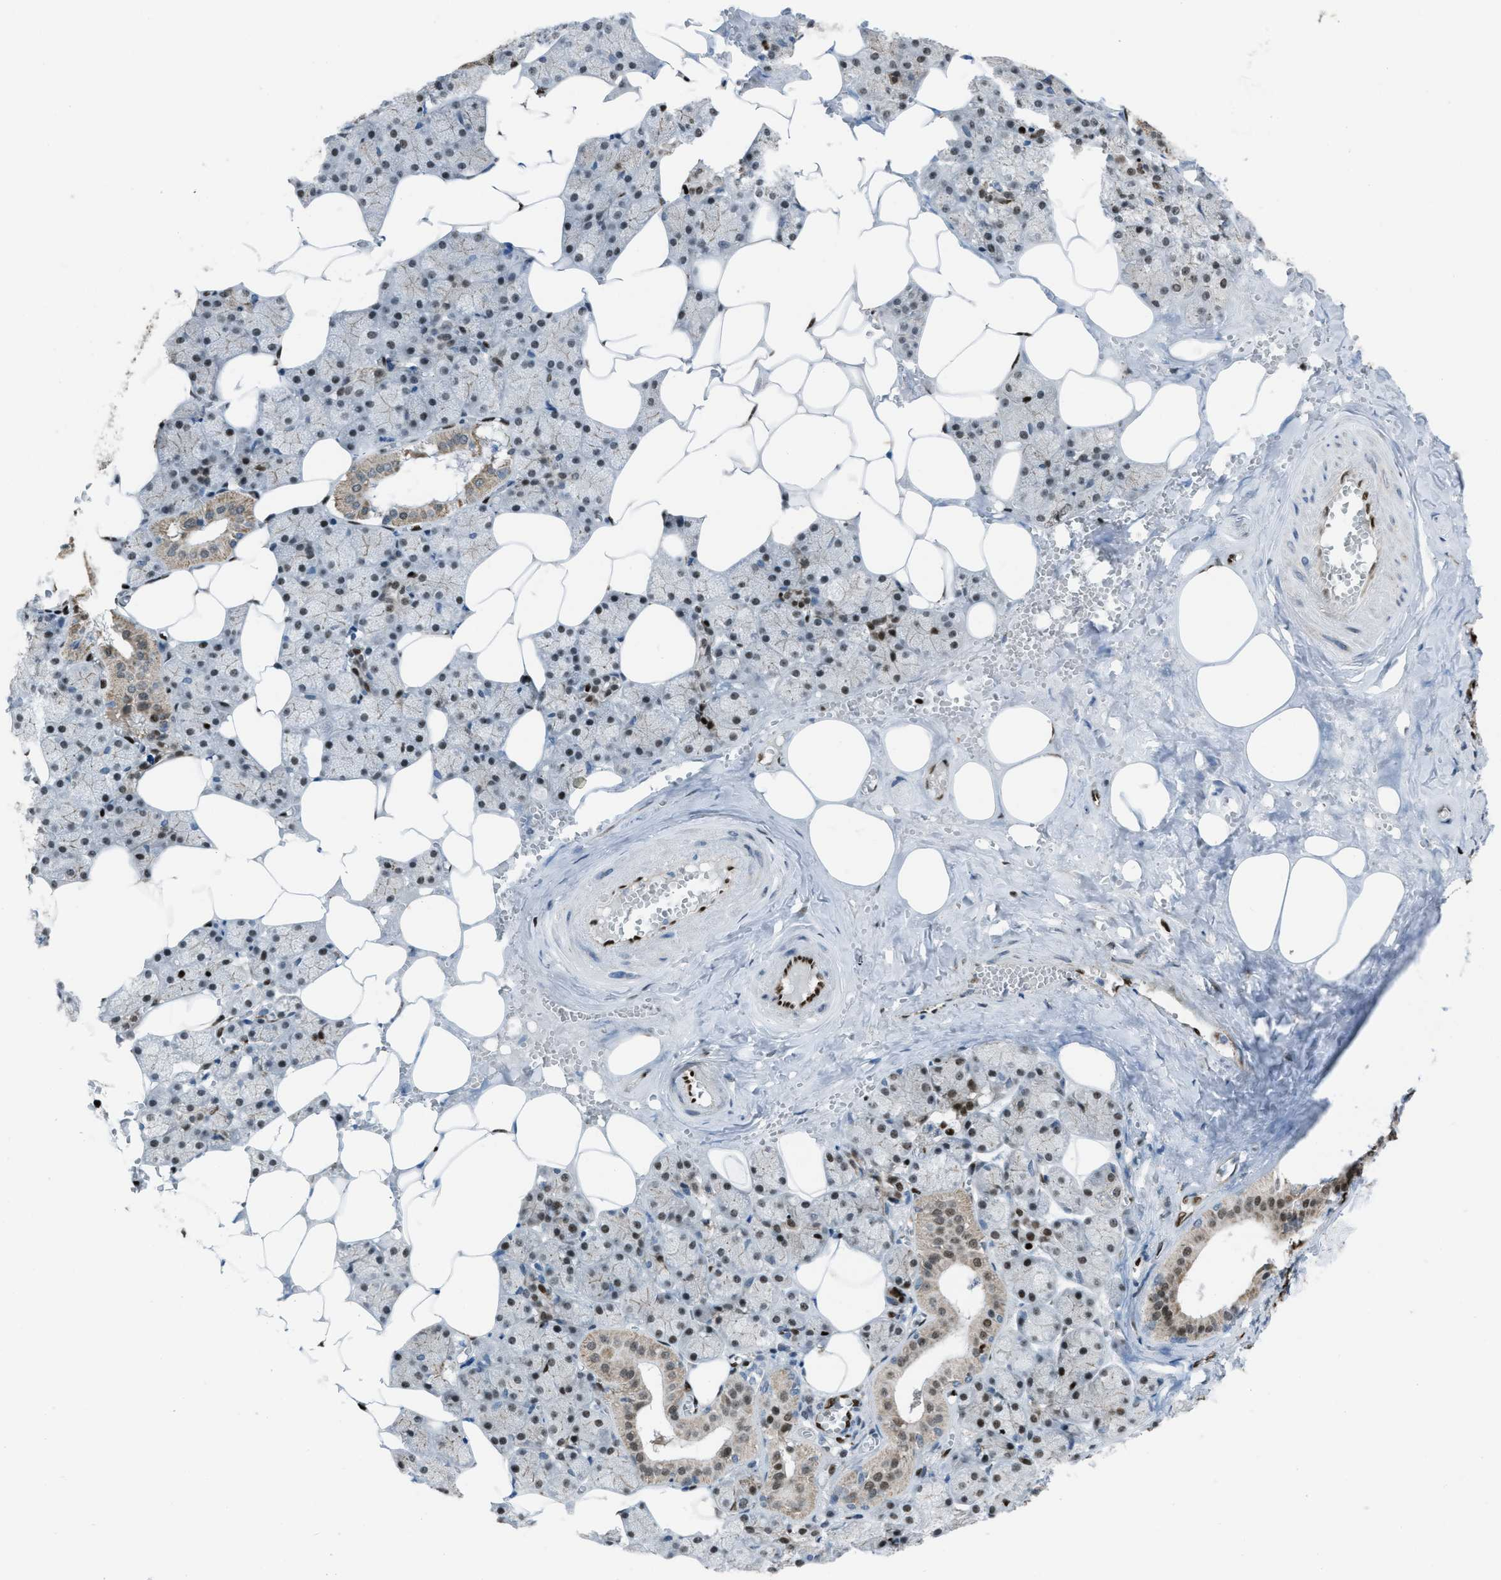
{"staining": {"intensity": "strong", "quantity": ">75%", "location": "nuclear"}, "tissue": "salivary gland", "cell_type": "Glandular cells", "image_type": "normal", "snomed": [{"axis": "morphology", "description": "Normal tissue, NOS"}, {"axis": "topography", "description": "Salivary gland"}], "caption": "Salivary gland stained with a brown dye demonstrates strong nuclear positive expression in approximately >75% of glandular cells.", "gene": "SLFN5", "patient": {"sex": "male", "age": 62}}